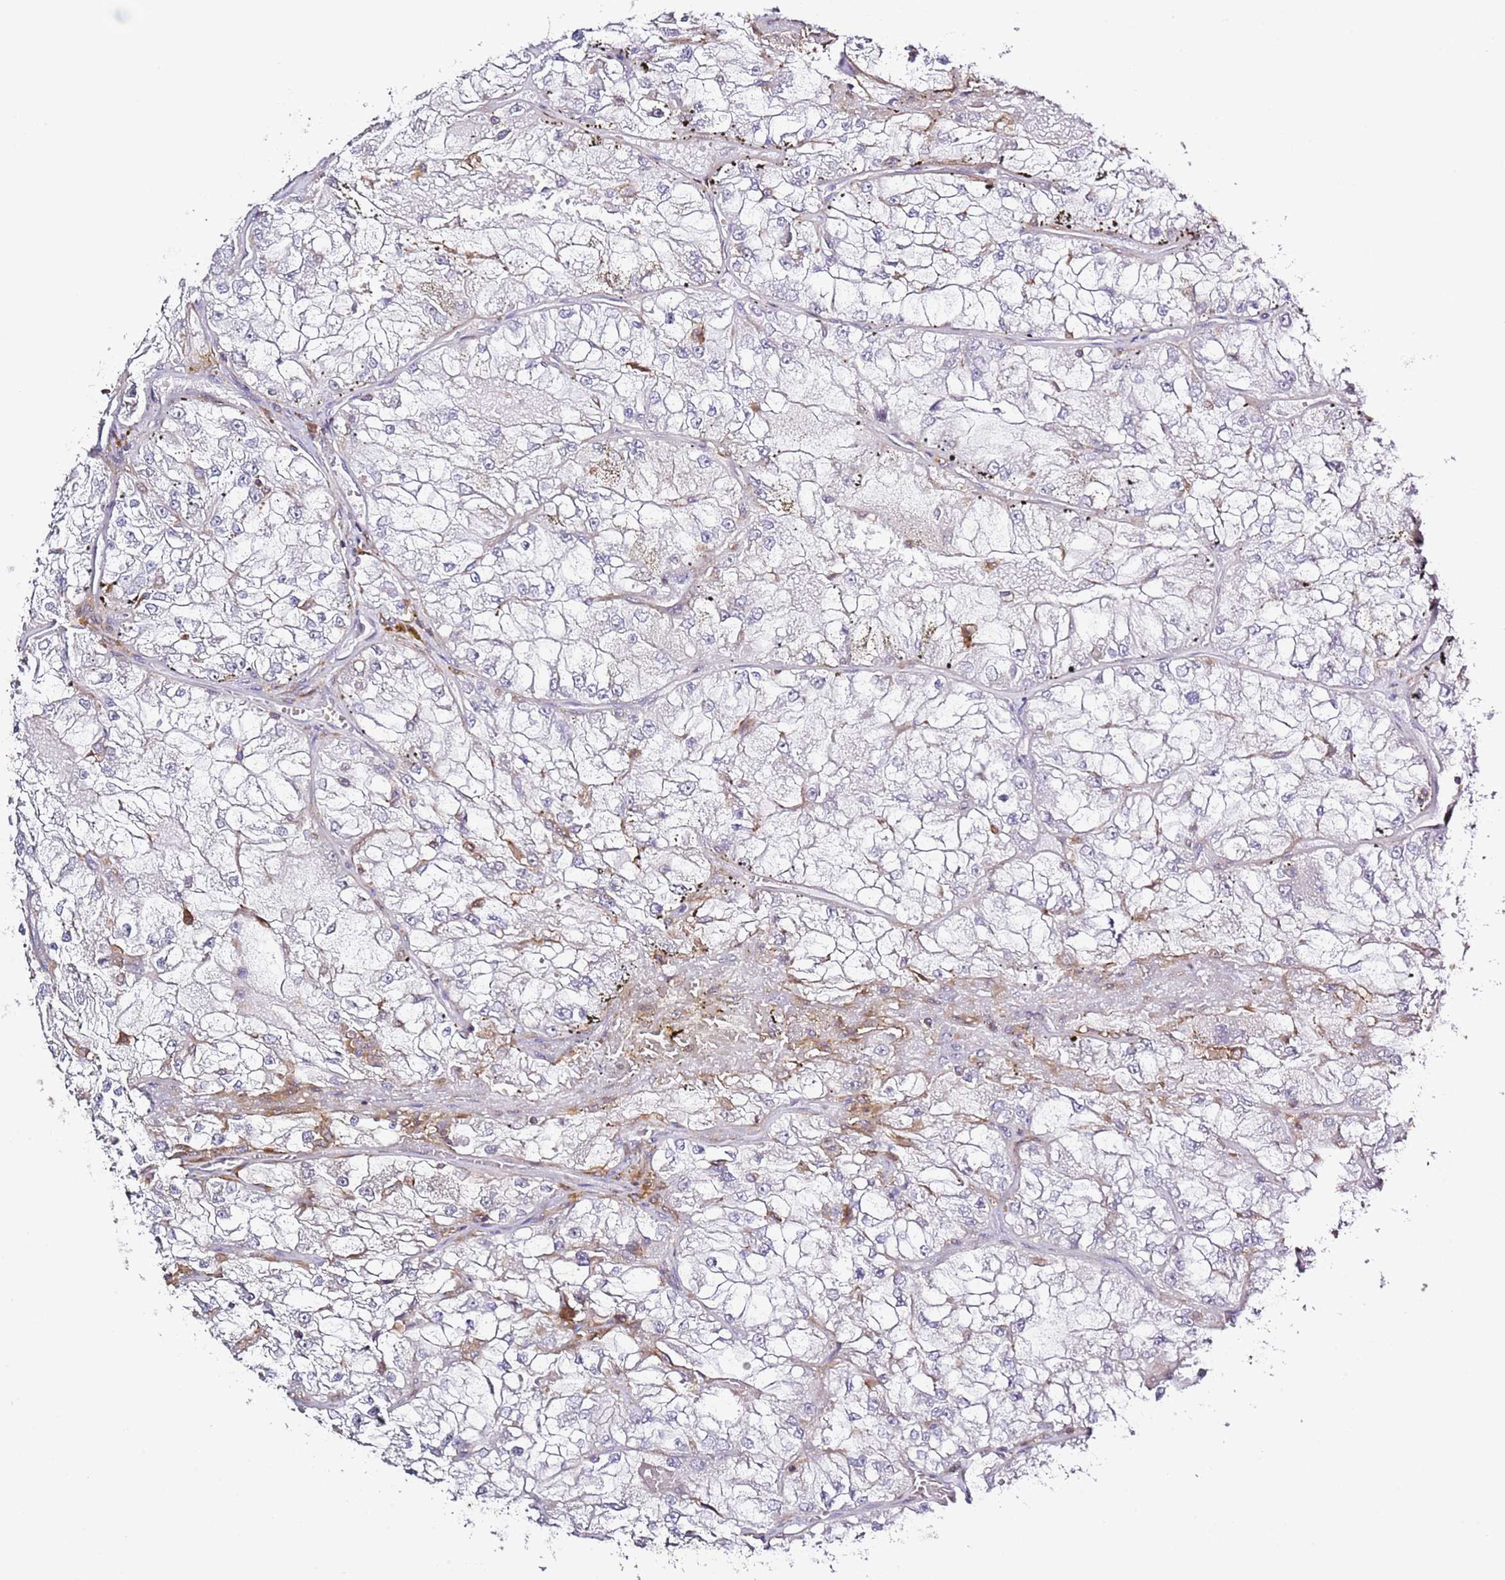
{"staining": {"intensity": "negative", "quantity": "none", "location": "none"}, "tissue": "renal cancer", "cell_type": "Tumor cells", "image_type": "cancer", "snomed": [{"axis": "morphology", "description": "Adenocarcinoma, NOS"}, {"axis": "topography", "description": "Kidney"}], "caption": "High magnification brightfield microscopy of renal cancer stained with DAB (brown) and counterstained with hematoxylin (blue): tumor cells show no significant positivity.", "gene": "LPXN", "patient": {"sex": "female", "age": 72}}